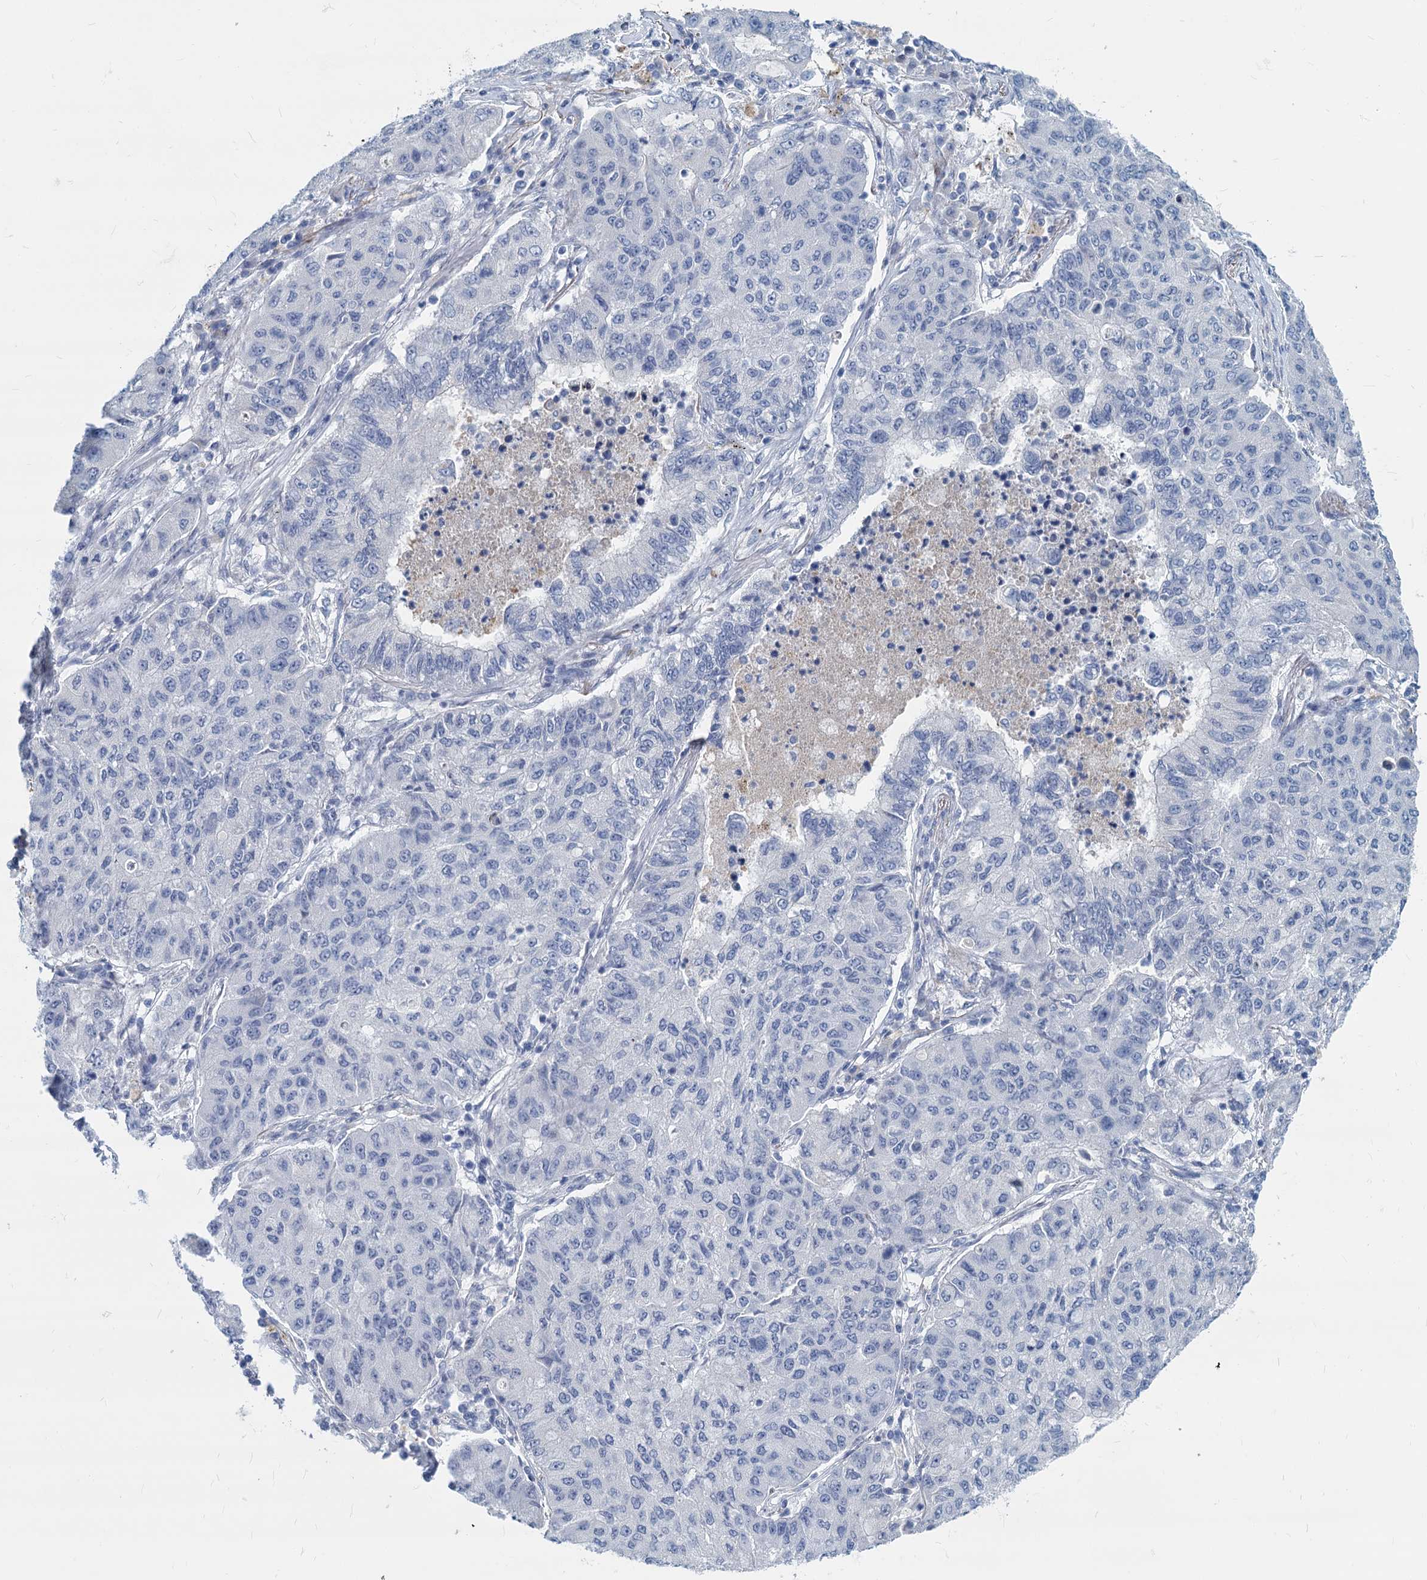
{"staining": {"intensity": "negative", "quantity": "none", "location": "none"}, "tissue": "lung cancer", "cell_type": "Tumor cells", "image_type": "cancer", "snomed": [{"axis": "morphology", "description": "Squamous cell carcinoma, NOS"}, {"axis": "topography", "description": "Lung"}], "caption": "A photomicrograph of squamous cell carcinoma (lung) stained for a protein exhibits no brown staining in tumor cells. The staining was performed using DAB (3,3'-diaminobenzidine) to visualize the protein expression in brown, while the nuclei were stained in blue with hematoxylin (Magnification: 20x).", "gene": "GSTM3", "patient": {"sex": "male", "age": 74}}